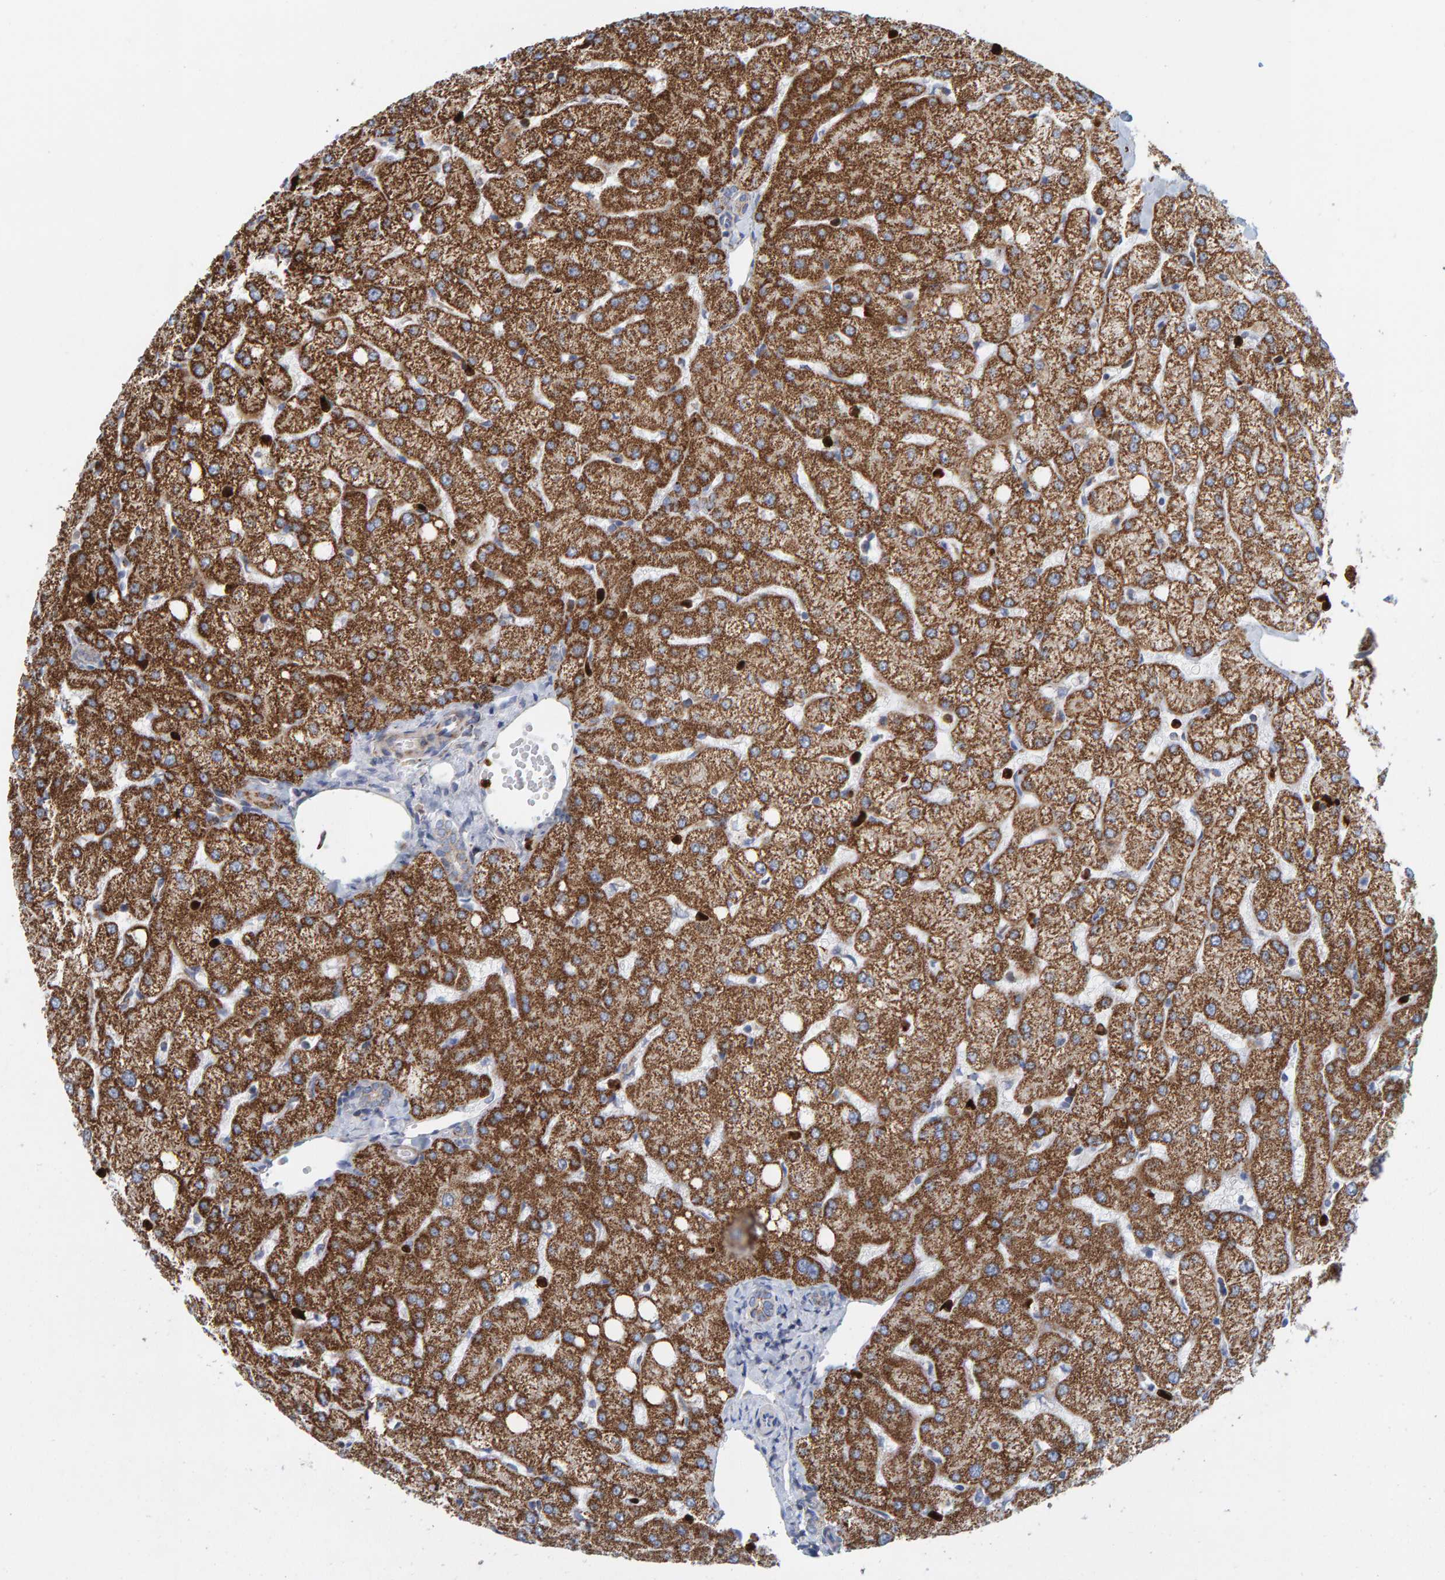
{"staining": {"intensity": "negative", "quantity": "none", "location": "none"}, "tissue": "liver", "cell_type": "Cholangiocytes", "image_type": "normal", "snomed": [{"axis": "morphology", "description": "Normal tissue, NOS"}, {"axis": "topography", "description": "Liver"}], "caption": "Immunohistochemistry (IHC) photomicrograph of normal liver: liver stained with DAB demonstrates no significant protein positivity in cholangiocytes.", "gene": "B9D1", "patient": {"sex": "female", "age": 54}}